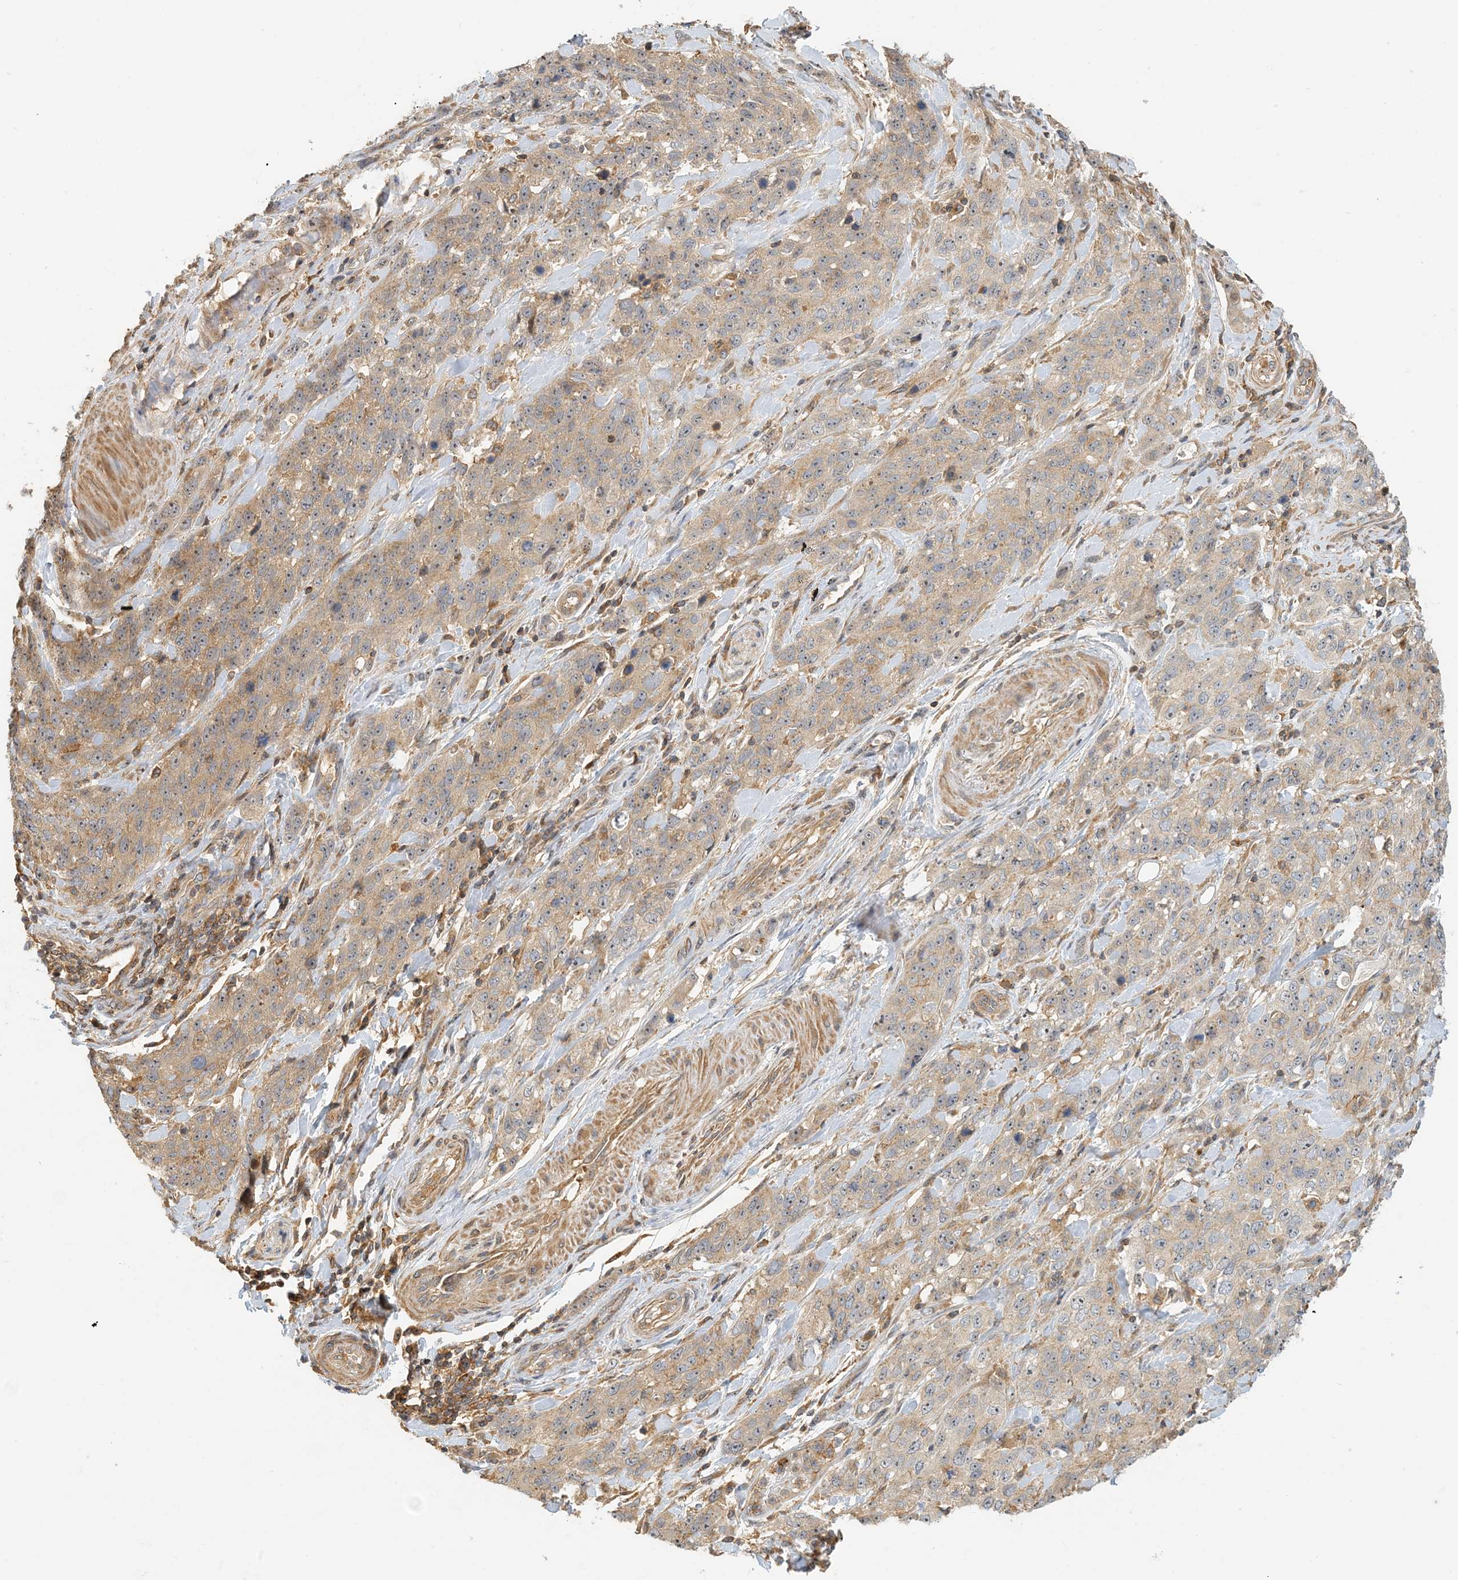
{"staining": {"intensity": "weak", "quantity": ">75%", "location": "cytoplasmic/membranous"}, "tissue": "stomach cancer", "cell_type": "Tumor cells", "image_type": "cancer", "snomed": [{"axis": "morphology", "description": "Normal tissue, NOS"}, {"axis": "morphology", "description": "Adenocarcinoma, NOS"}, {"axis": "topography", "description": "Lymph node"}, {"axis": "topography", "description": "Stomach"}], "caption": "Stomach adenocarcinoma was stained to show a protein in brown. There is low levels of weak cytoplasmic/membranous staining in about >75% of tumor cells.", "gene": "COLEC11", "patient": {"sex": "male", "age": 48}}